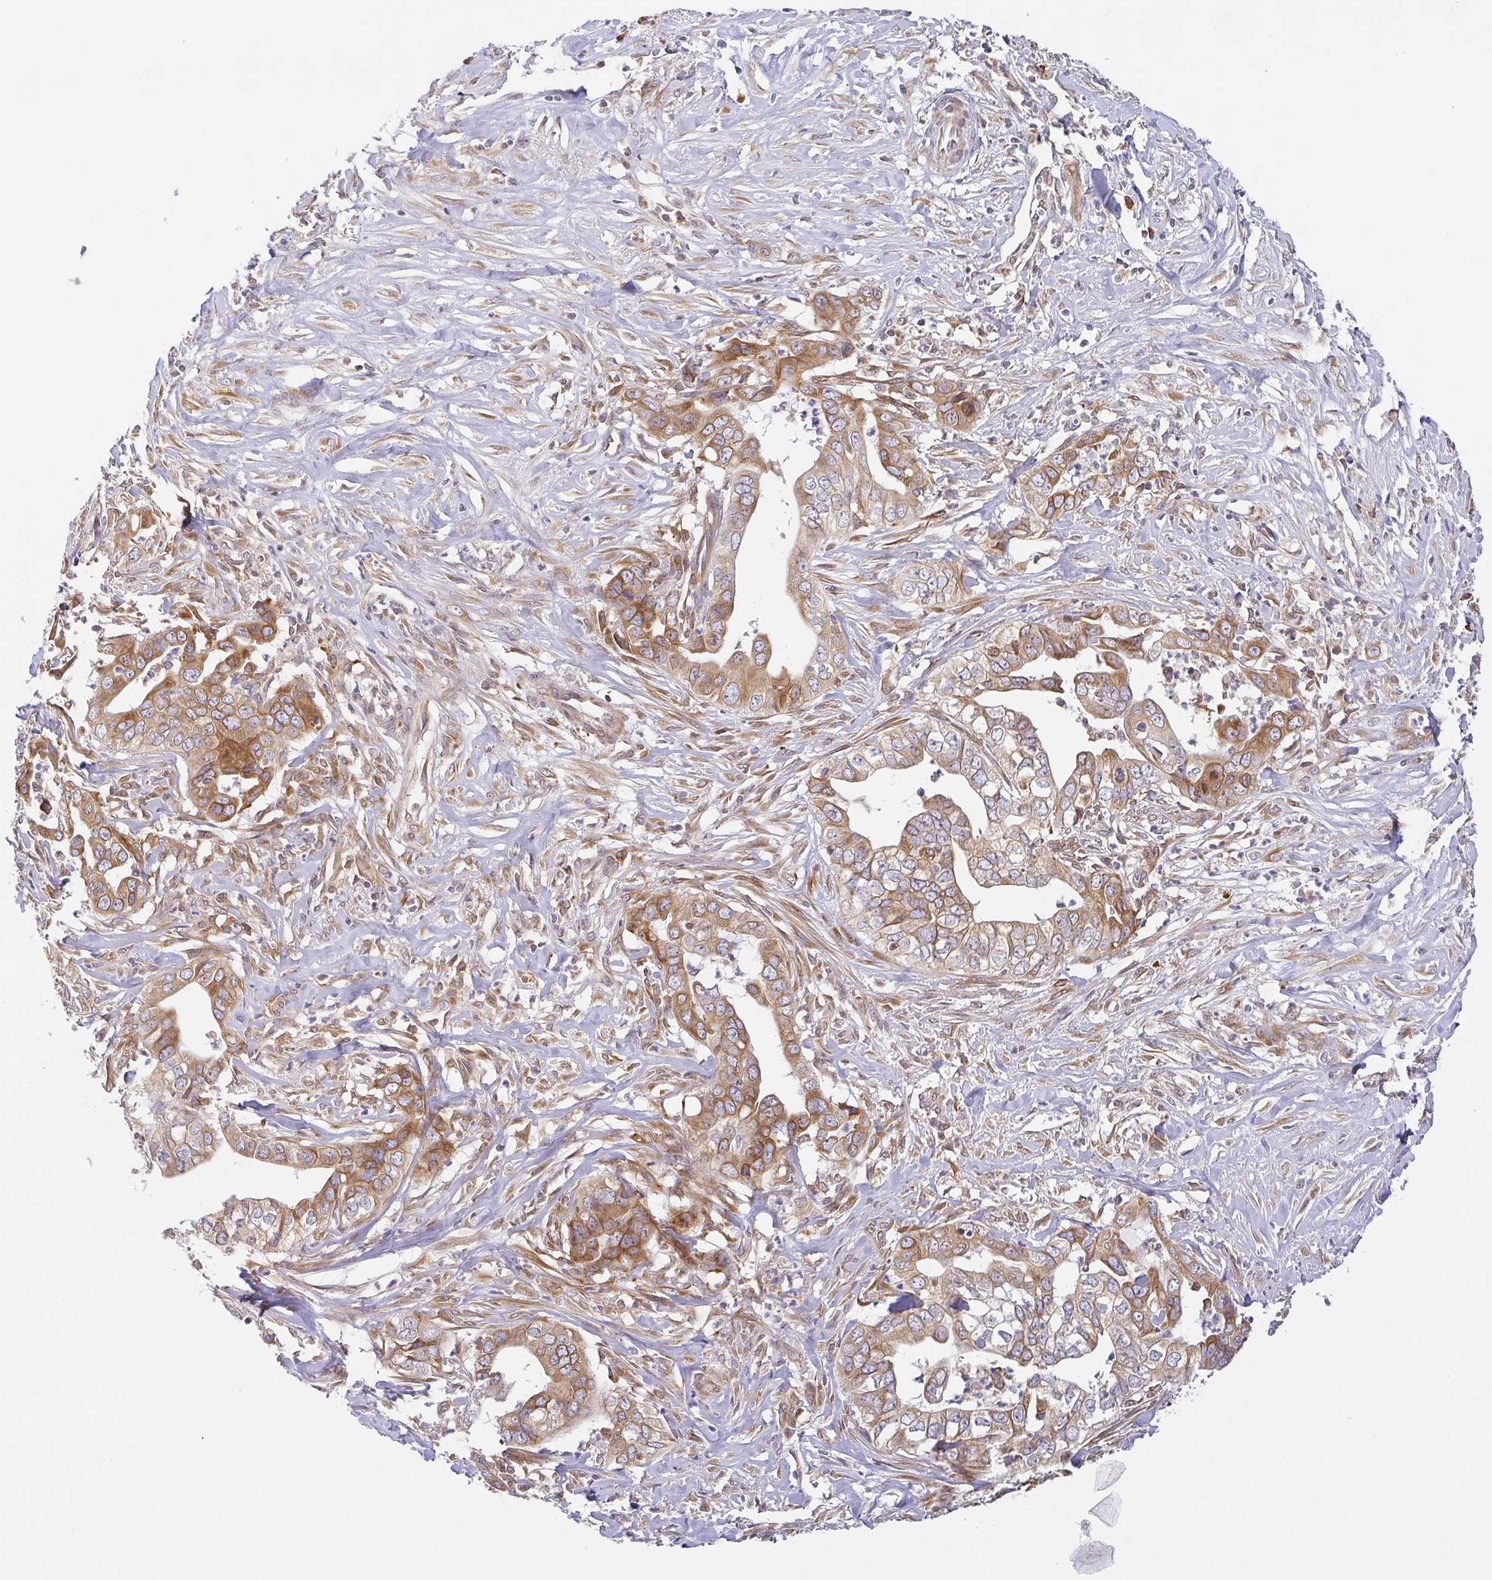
{"staining": {"intensity": "moderate", "quantity": ">75%", "location": "cytoplasmic/membranous"}, "tissue": "liver cancer", "cell_type": "Tumor cells", "image_type": "cancer", "snomed": [{"axis": "morphology", "description": "Cholangiocarcinoma"}, {"axis": "topography", "description": "Liver"}], "caption": "Cholangiocarcinoma (liver) stained with DAB immunohistochemistry (IHC) exhibits medium levels of moderate cytoplasmic/membranous expression in about >75% of tumor cells.", "gene": "DERL2", "patient": {"sex": "female", "age": 79}}